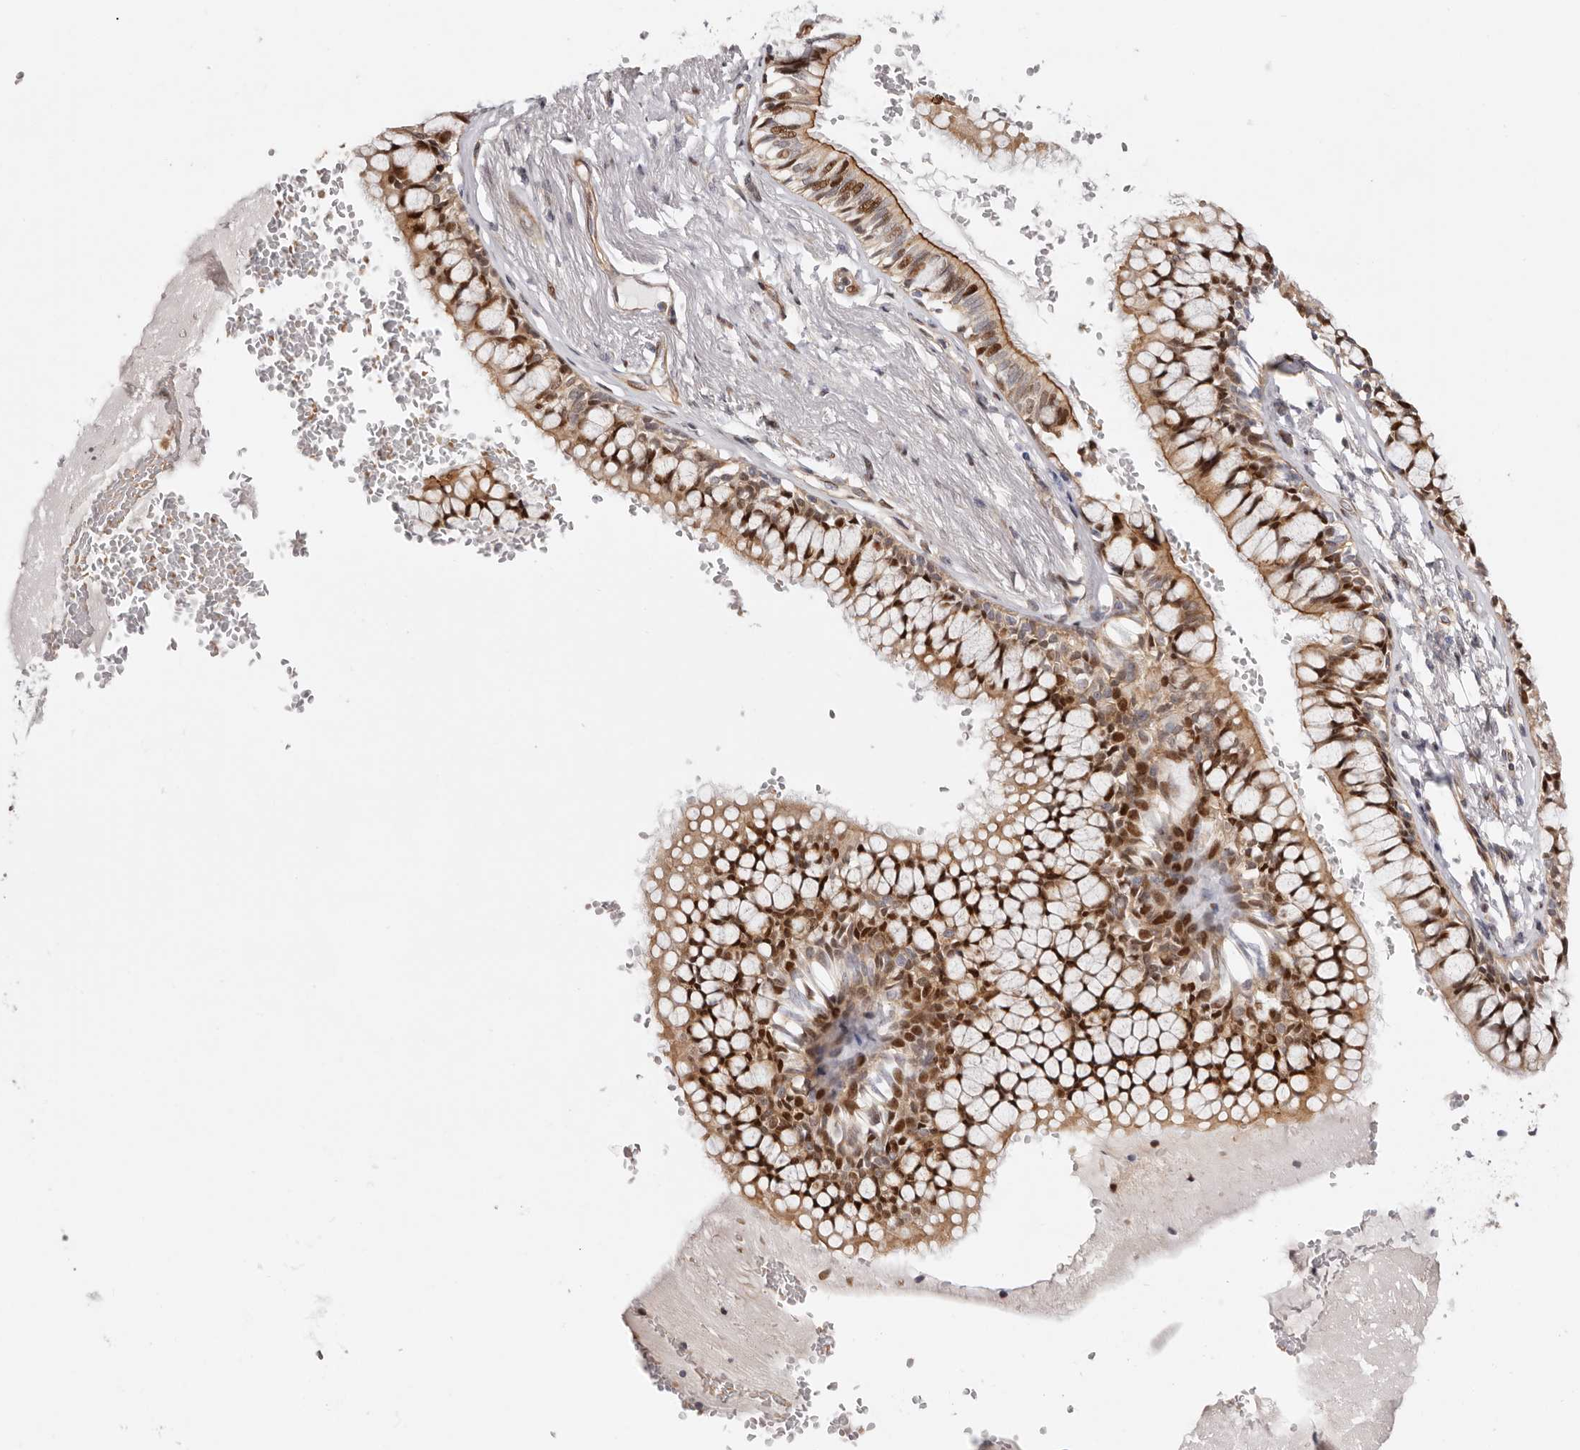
{"staining": {"intensity": "strong", "quantity": "25%-75%", "location": "cytoplasmic/membranous,nuclear"}, "tissue": "bronchus", "cell_type": "Respiratory epithelial cells", "image_type": "normal", "snomed": [{"axis": "morphology", "description": "Normal tissue, NOS"}, {"axis": "topography", "description": "Cartilage tissue"}, {"axis": "topography", "description": "Bronchus"}], "caption": "A brown stain highlights strong cytoplasmic/membranous,nuclear staining of a protein in respiratory epithelial cells of benign human bronchus. (Stains: DAB (3,3'-diaminobenzidine) in brown, nuclei in blue, Microscopy: brightfield microscopy at high magnification).", "gene": "EPHX3", "patient": {"sex": "female", "age": 73}}